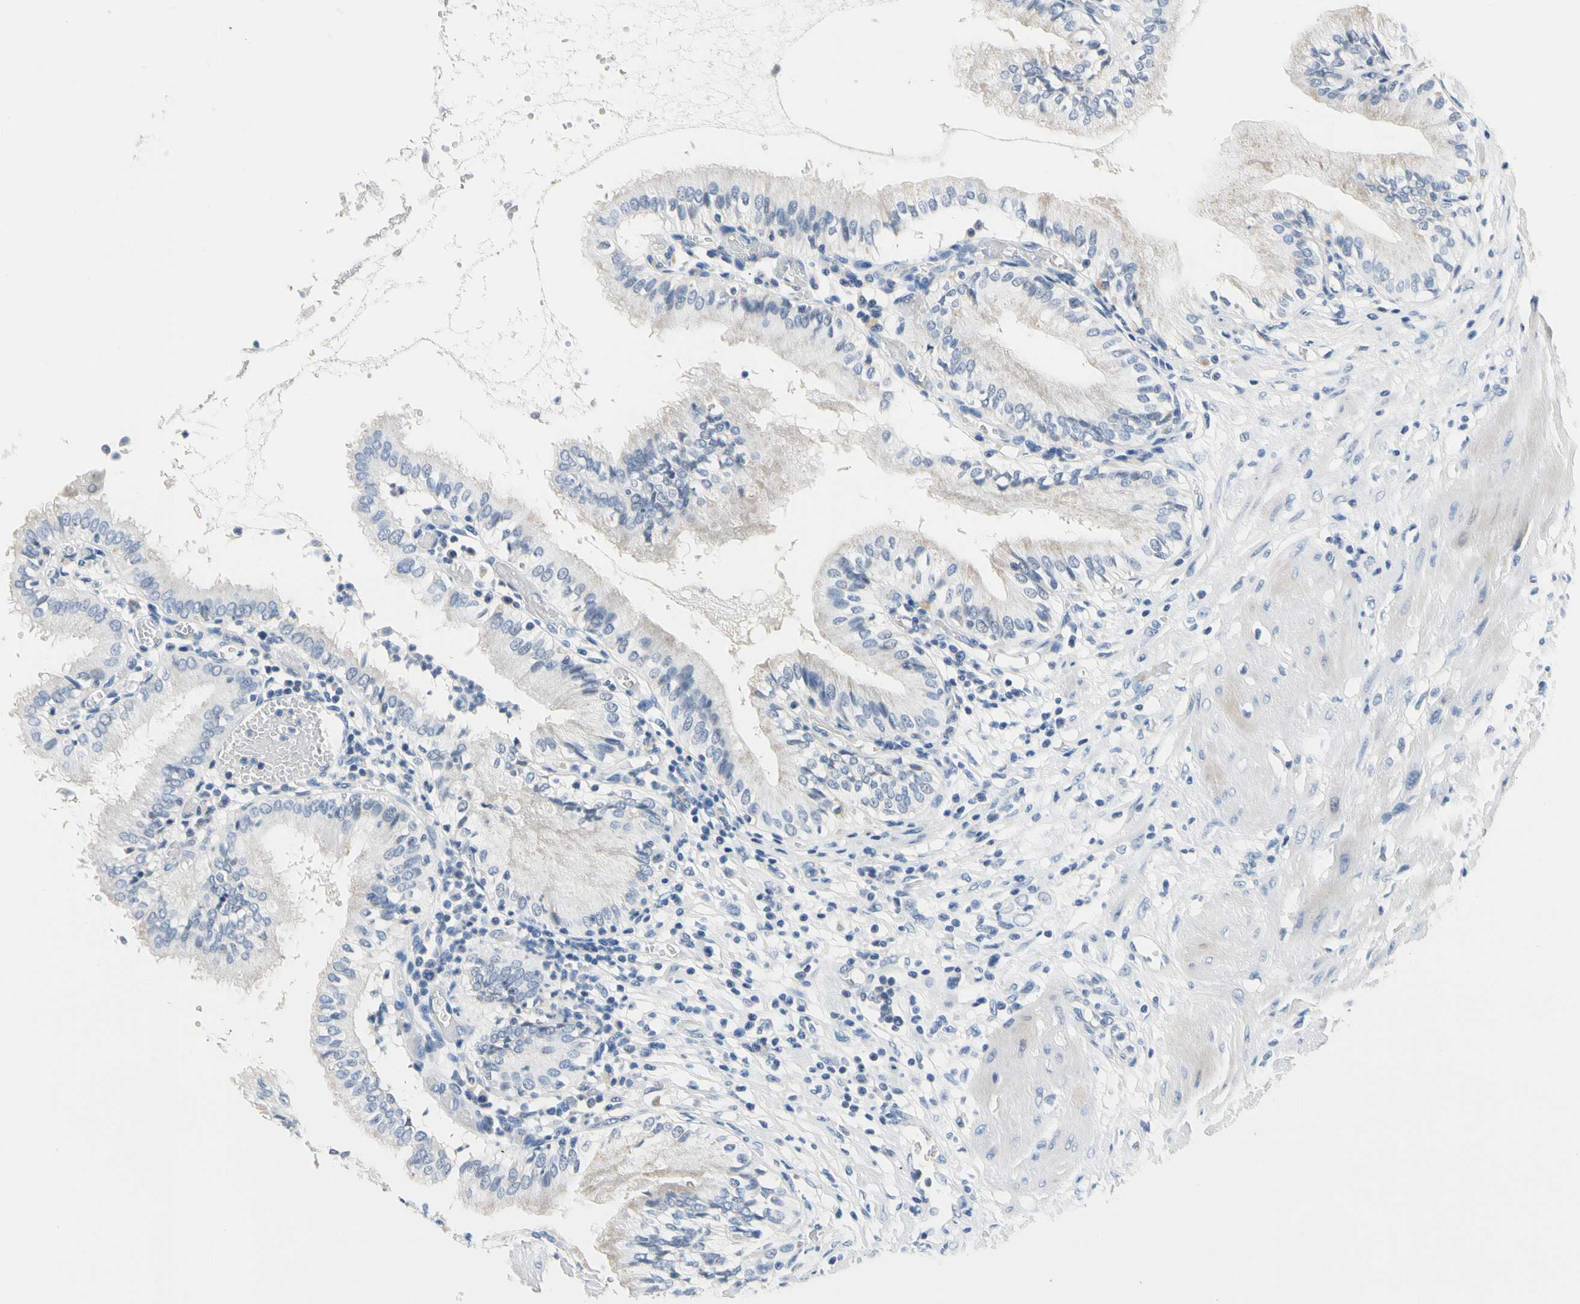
{"staining": {"intensity": "negative", "quantity": "none", "location": "none"}, "tissue": "gallbladder", "cell_type": "Glandular cells", "image_type": "normal", "snomed": [{"axis": "morphology", "description": "Normal tissue, NOS"}, {"axis": "topography", "description": "Gallbladder"}], "caption": "Glandular cells are negative for brown protein staining in normal gallbladder. (Brightfield microscopy of DAB (3,3'-diaminobenzidine) immunohistochemistry (IHC) at high magnification).", "gene": "MARK1", "patient": {"sex": "male", "age": 58}}